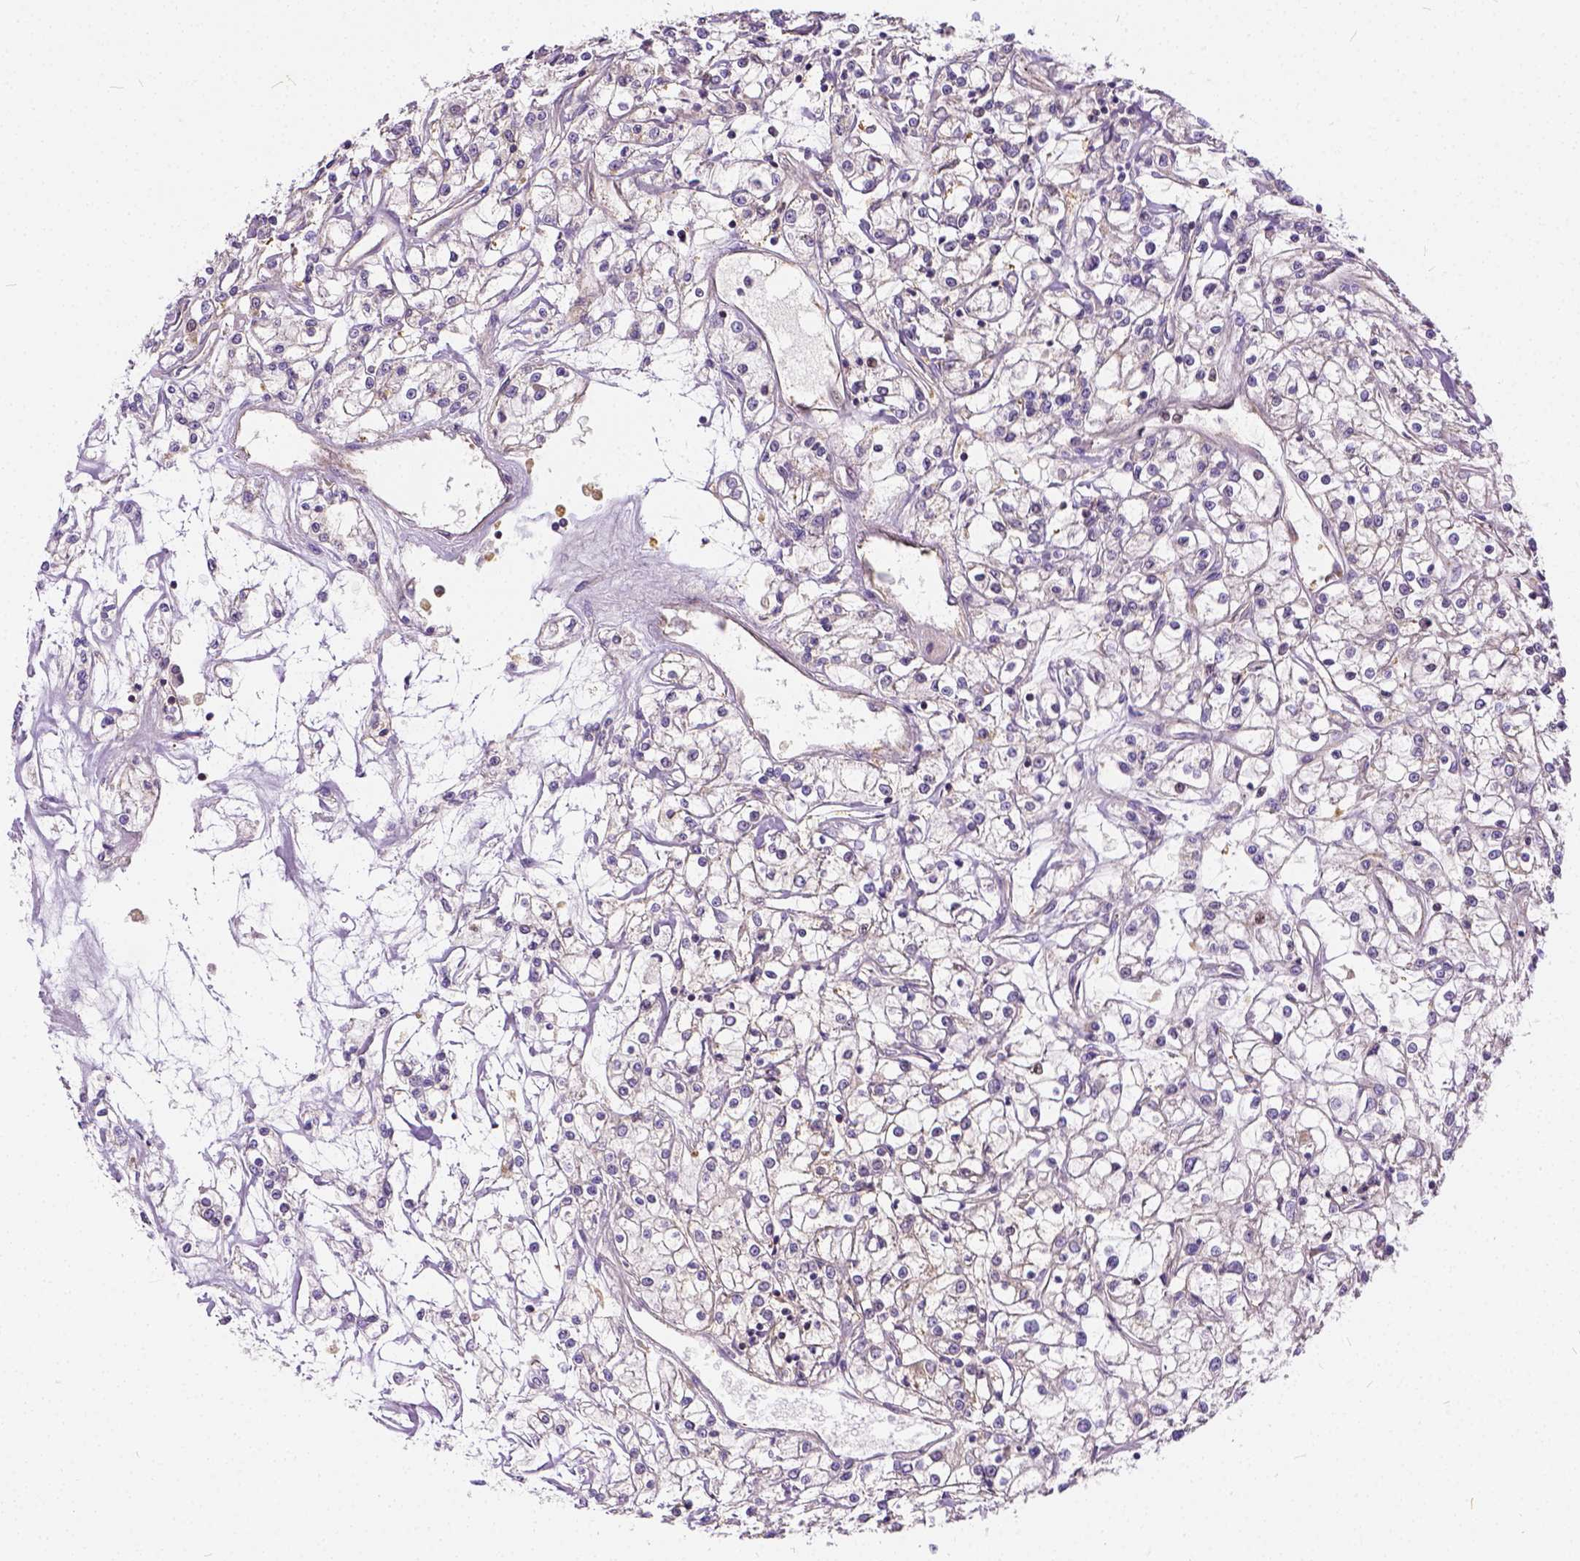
{"staining": {"intensity": "negative", "quantity": "none", "location": "none"}, "tissue": "renal cancer", "cell_type": "Tumor cells", "image_type": "cancer", "snomed": [{"axis": "morphology", "description": "Adenocarcinoma, NOS"}, {"axis": "topography", "description": "Kidney"}], "caption": "Immunohistochemical staining of renal adenocarcinoma reveals no significant expression in tumor cells.", "gene": "CADM4", "patient": {"sex": "female", "age": 59}}